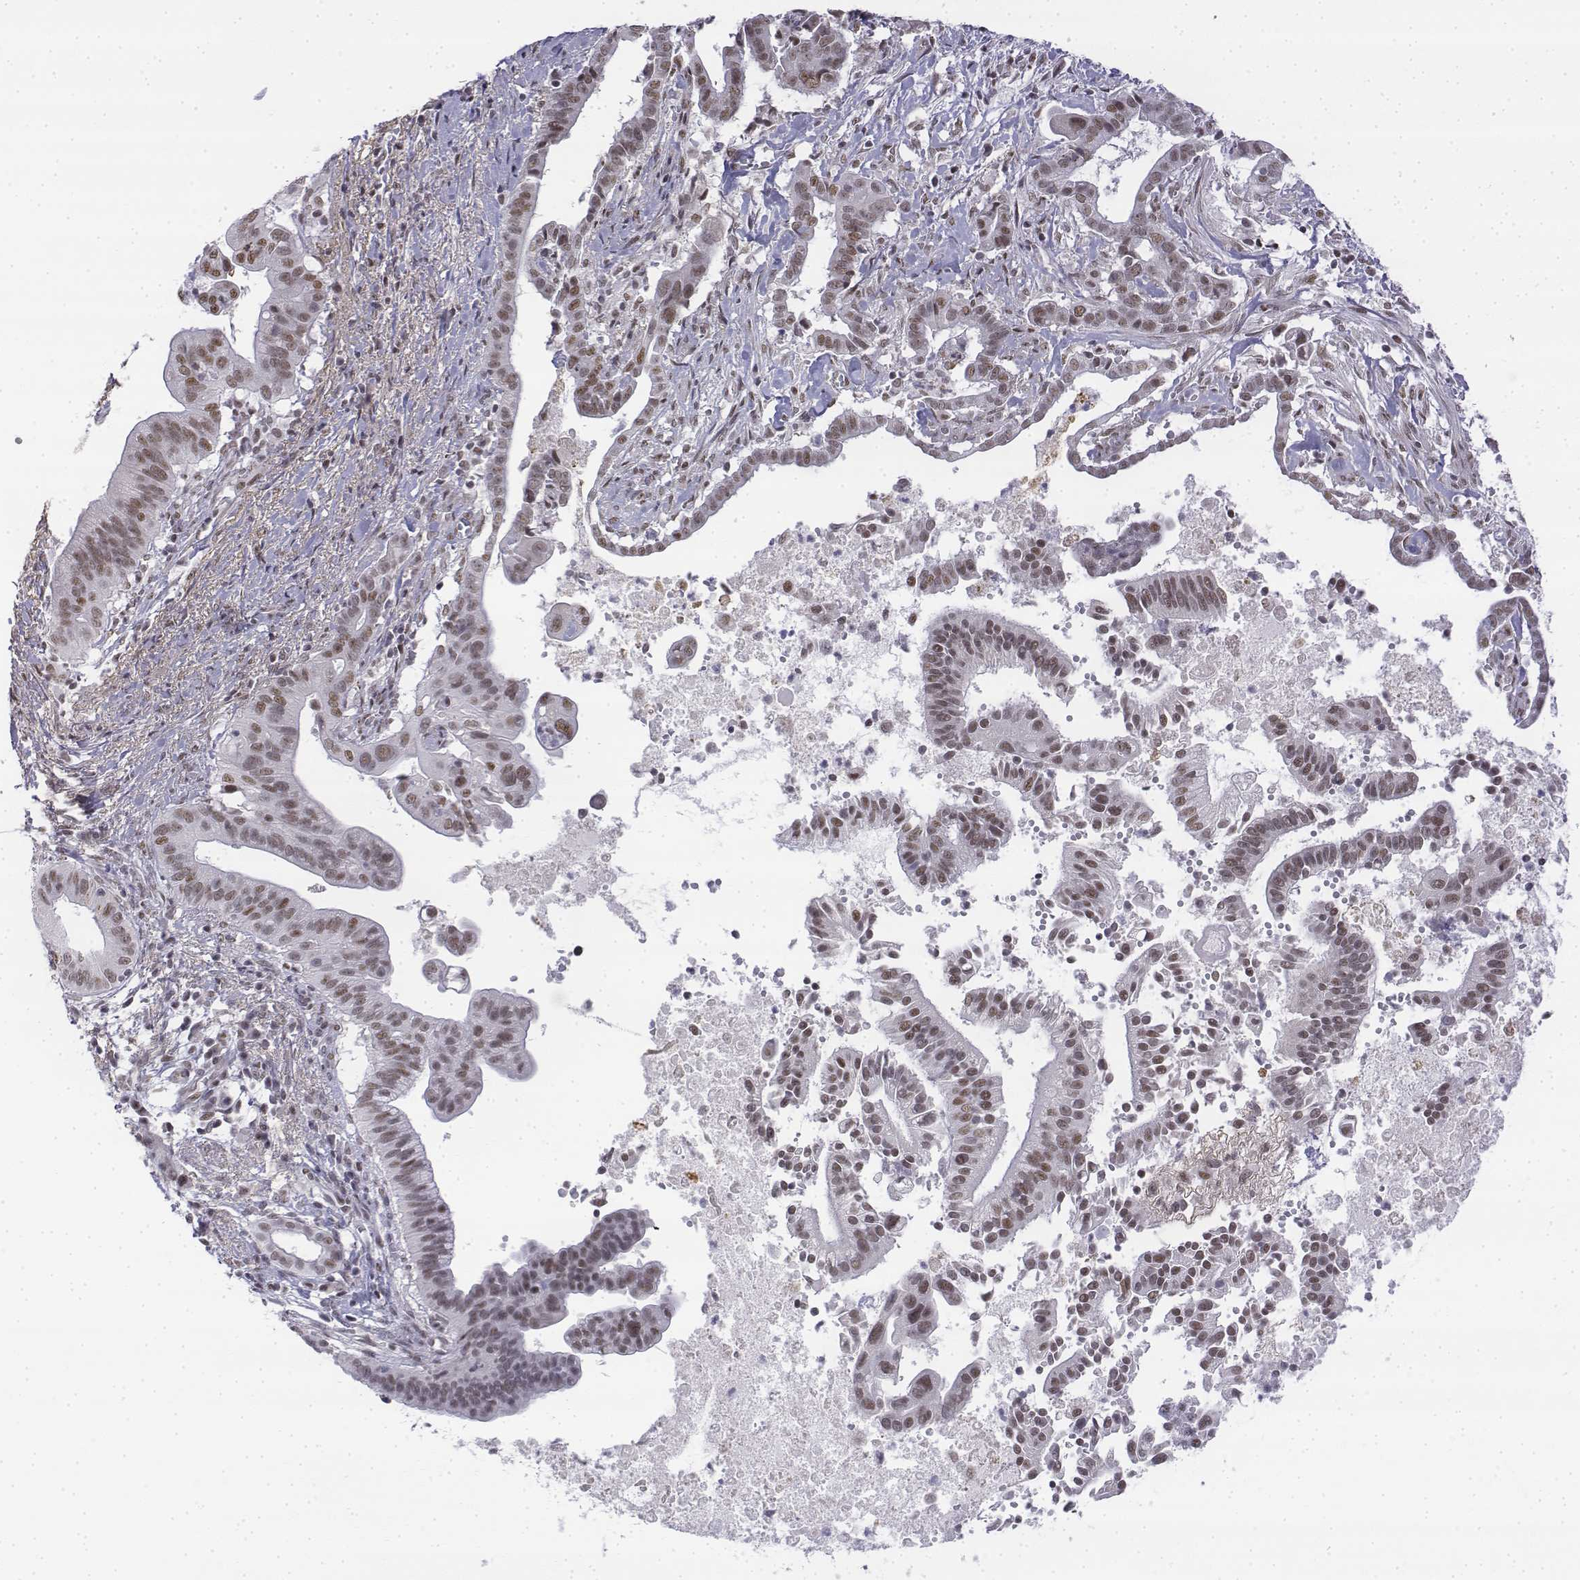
{"staining": {"intensity": "weak", "quantity": ">75%", "location": "nuclear"}, "tissue": "pancreatic cancer", "cell_type": "Tumor cells", "image_type": "cancer", "snomed": [{"axis": "morphology", "description": "Adenocarcinoma, NOS"}, {"axis": "topography", "description": "Pancreas"}], "caption": "A brown stain labels weak nuclear staining of a protein in adenocarcinoma (pancreatic) tumor cells. (Brightfield microscopy of DAB IHC at high magnification).", "gene": "SETD1A", "patient": {"sex": "male", "age": 61}}